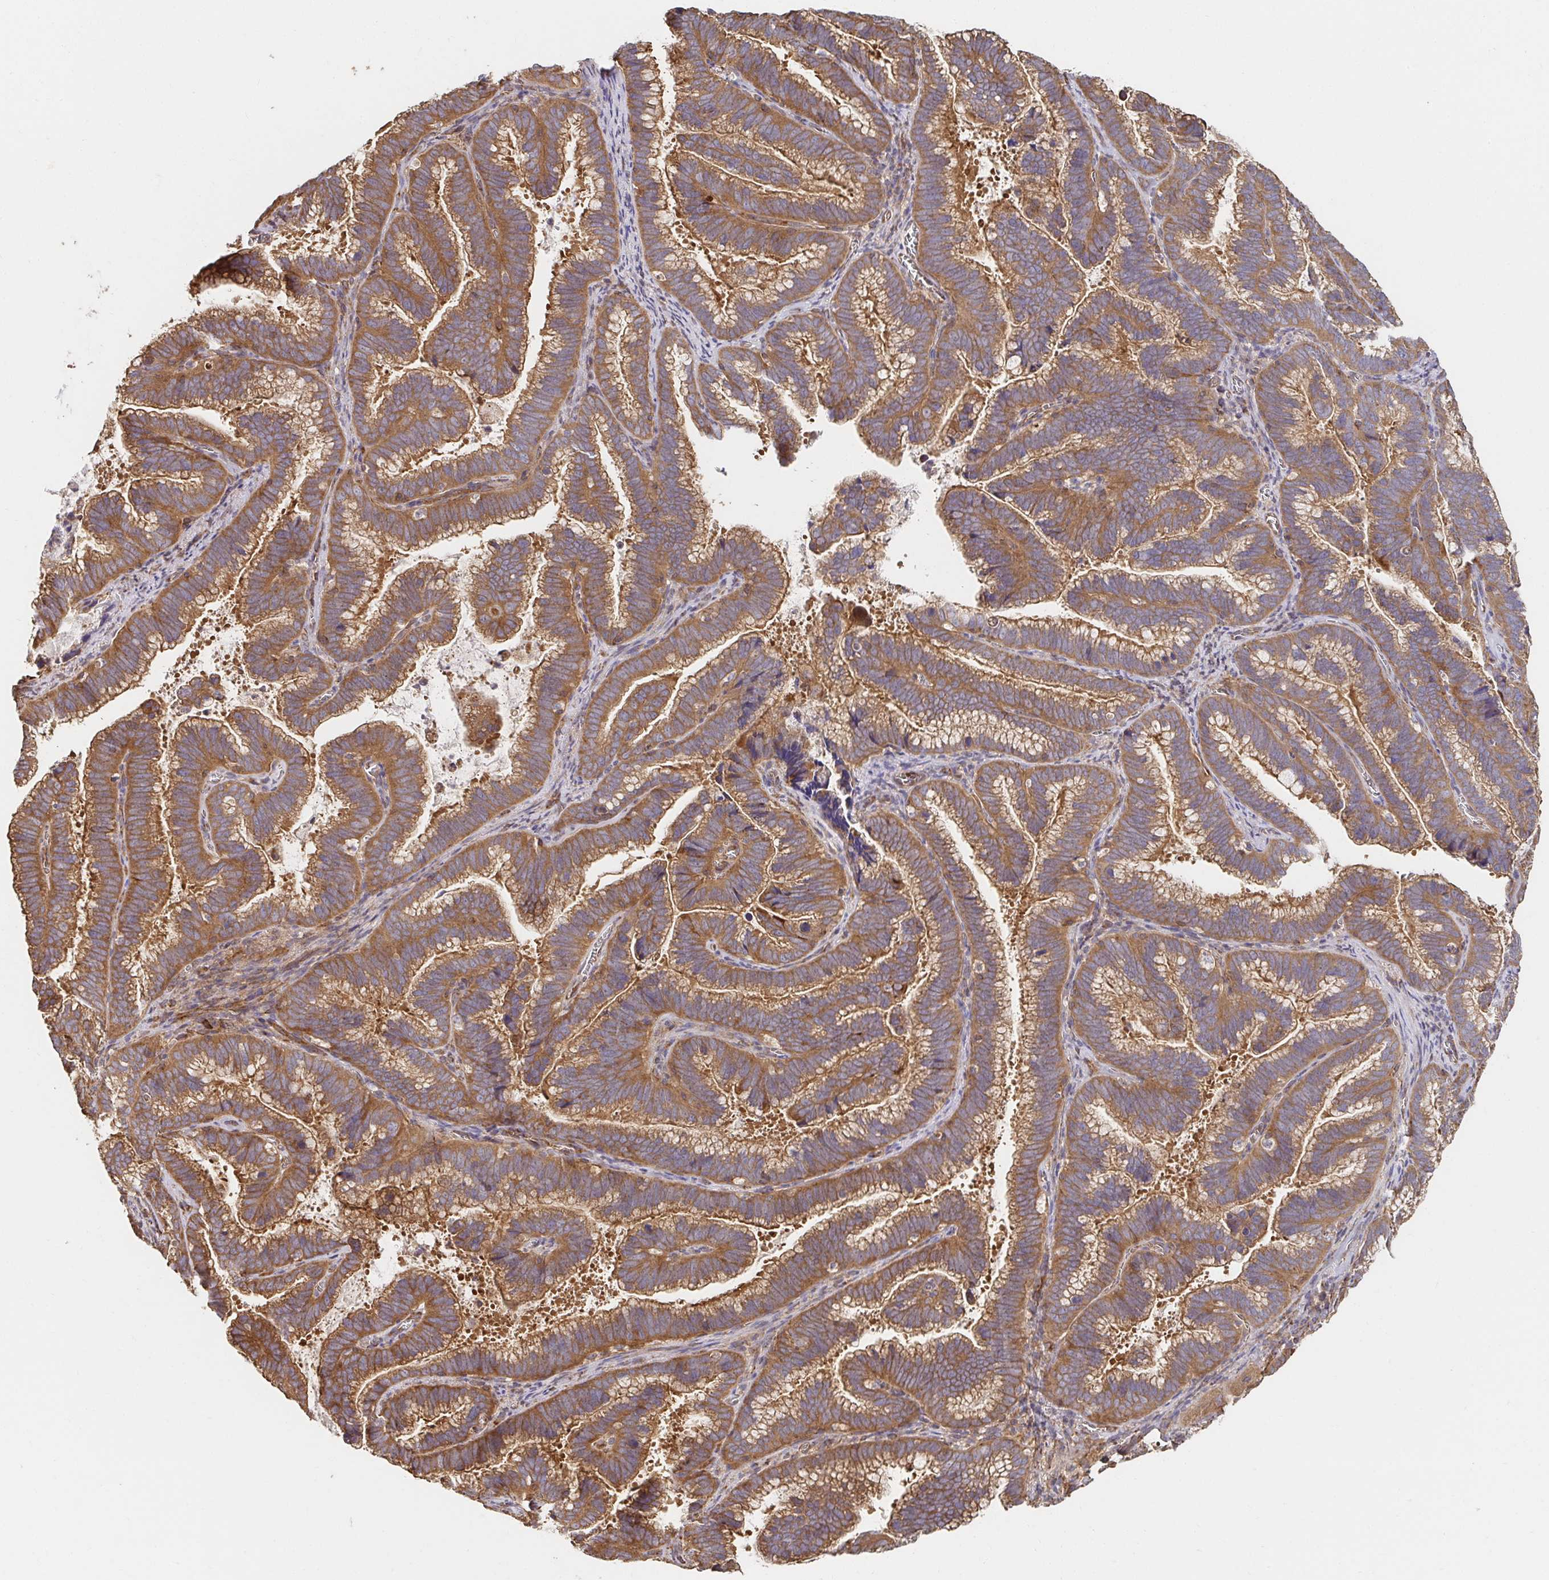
{"staining": {"intensity": "moderate", "quantity": ">75%", "location": "cytoplasmic/membranous"}, "tissue": "cervical cancer", "cell_type": "Tumor cells", "image_type": "cancer", "snomed": [{"axis": "morphology", "description": "Adenocarcinoma, NOS"}, {"axis": "topography", "description": "Cervix"}], "caption": "IHC of cervical cancer exhibits medium levels of moderate cytoplasmic/membranous staining in approximately >75% of tumor cells.", "gene": "APBB1", "patient": {"sex": "female", "age": 61}}